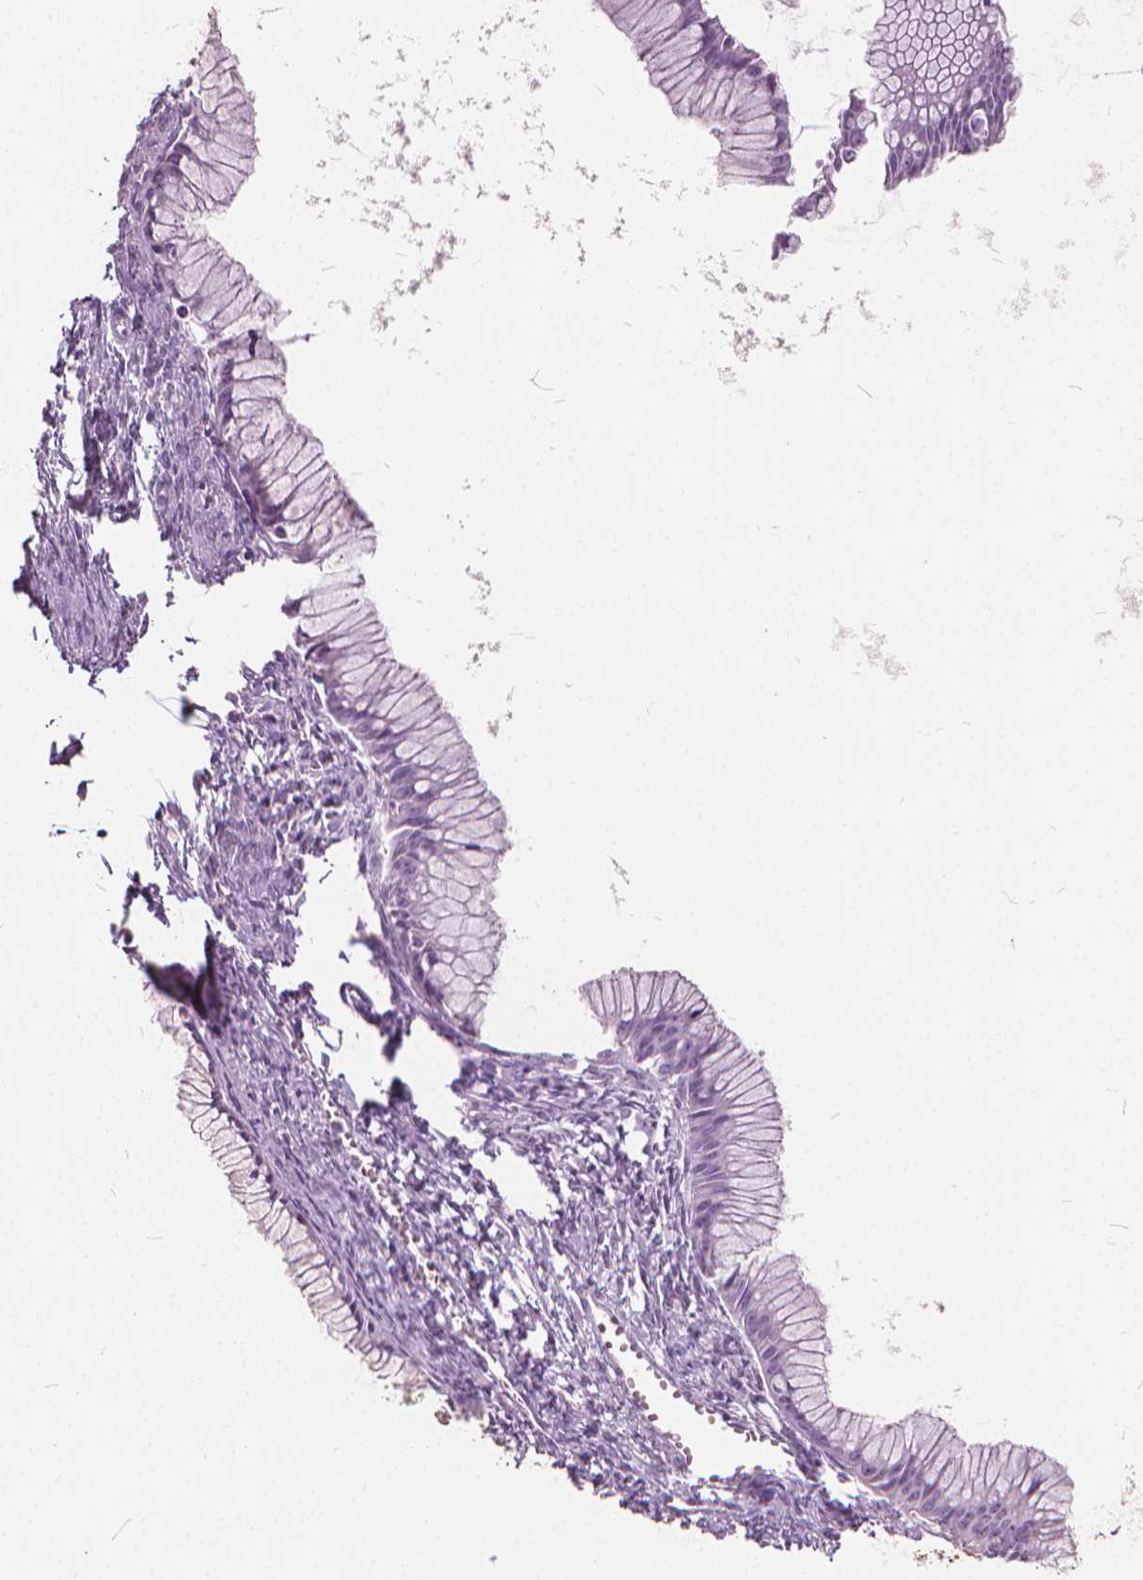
{"staining": {"intensity": "negative", "quantity": "none", "location": "none"}, "tissue": "ovarian cancer", "cell_type": "Tumor cells", "image_type": "cancer", "snomed": [{"axis": "morphology", "description": "Cystadenocarcinoma, mucinous, NOS"}, {"axis": "topography", "description": "Ovary"}], "caption": "Immunohistochemical staining of ovarian cancer (mucinous cystadenocarcinoma) exhibits no significant positivity in tumor cells. (DAB (3,3'-diaminobenzidine) IHC with hematoxylin counter stain).", "gene": "DNM1", "patient": {"sex": "female", "age": 41}}